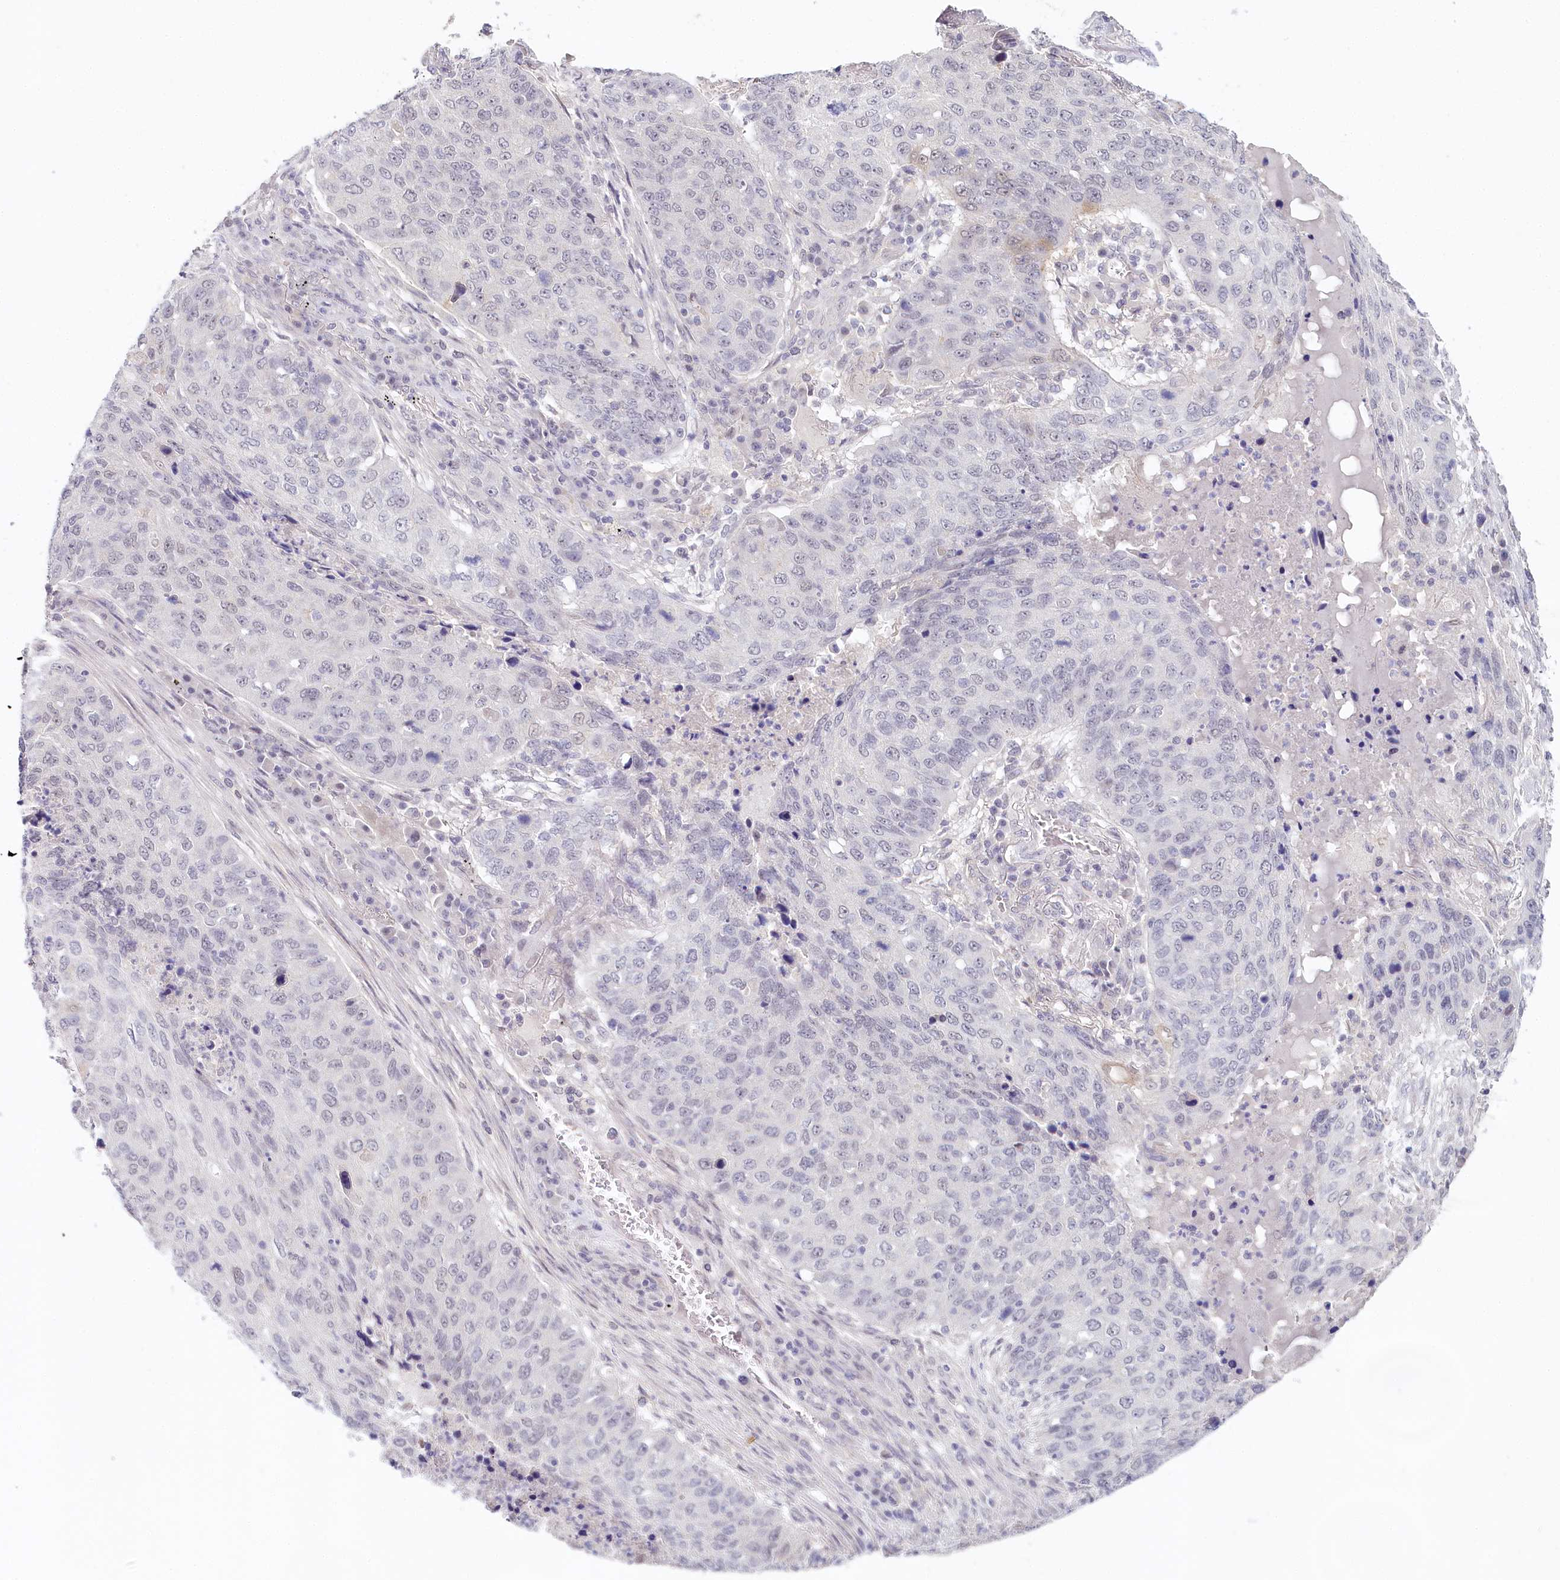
{"staining": {"intensity": "negative", "quantity": "none", "location": "none"}, "tissue": "lung cancer", "cell_type": "Tumor cells", "image_type": "cancer", "snomed": [{"axis": "morphology", "description": "Squamous cell carcinoma, NOS"}, {"axis": "topography", "description": "Lung"}], "caption": "IHC of lung cancer displays no expression in tumor cells.", "gene": "AMTN", "patient": {"sex": "female", "age": 63}}